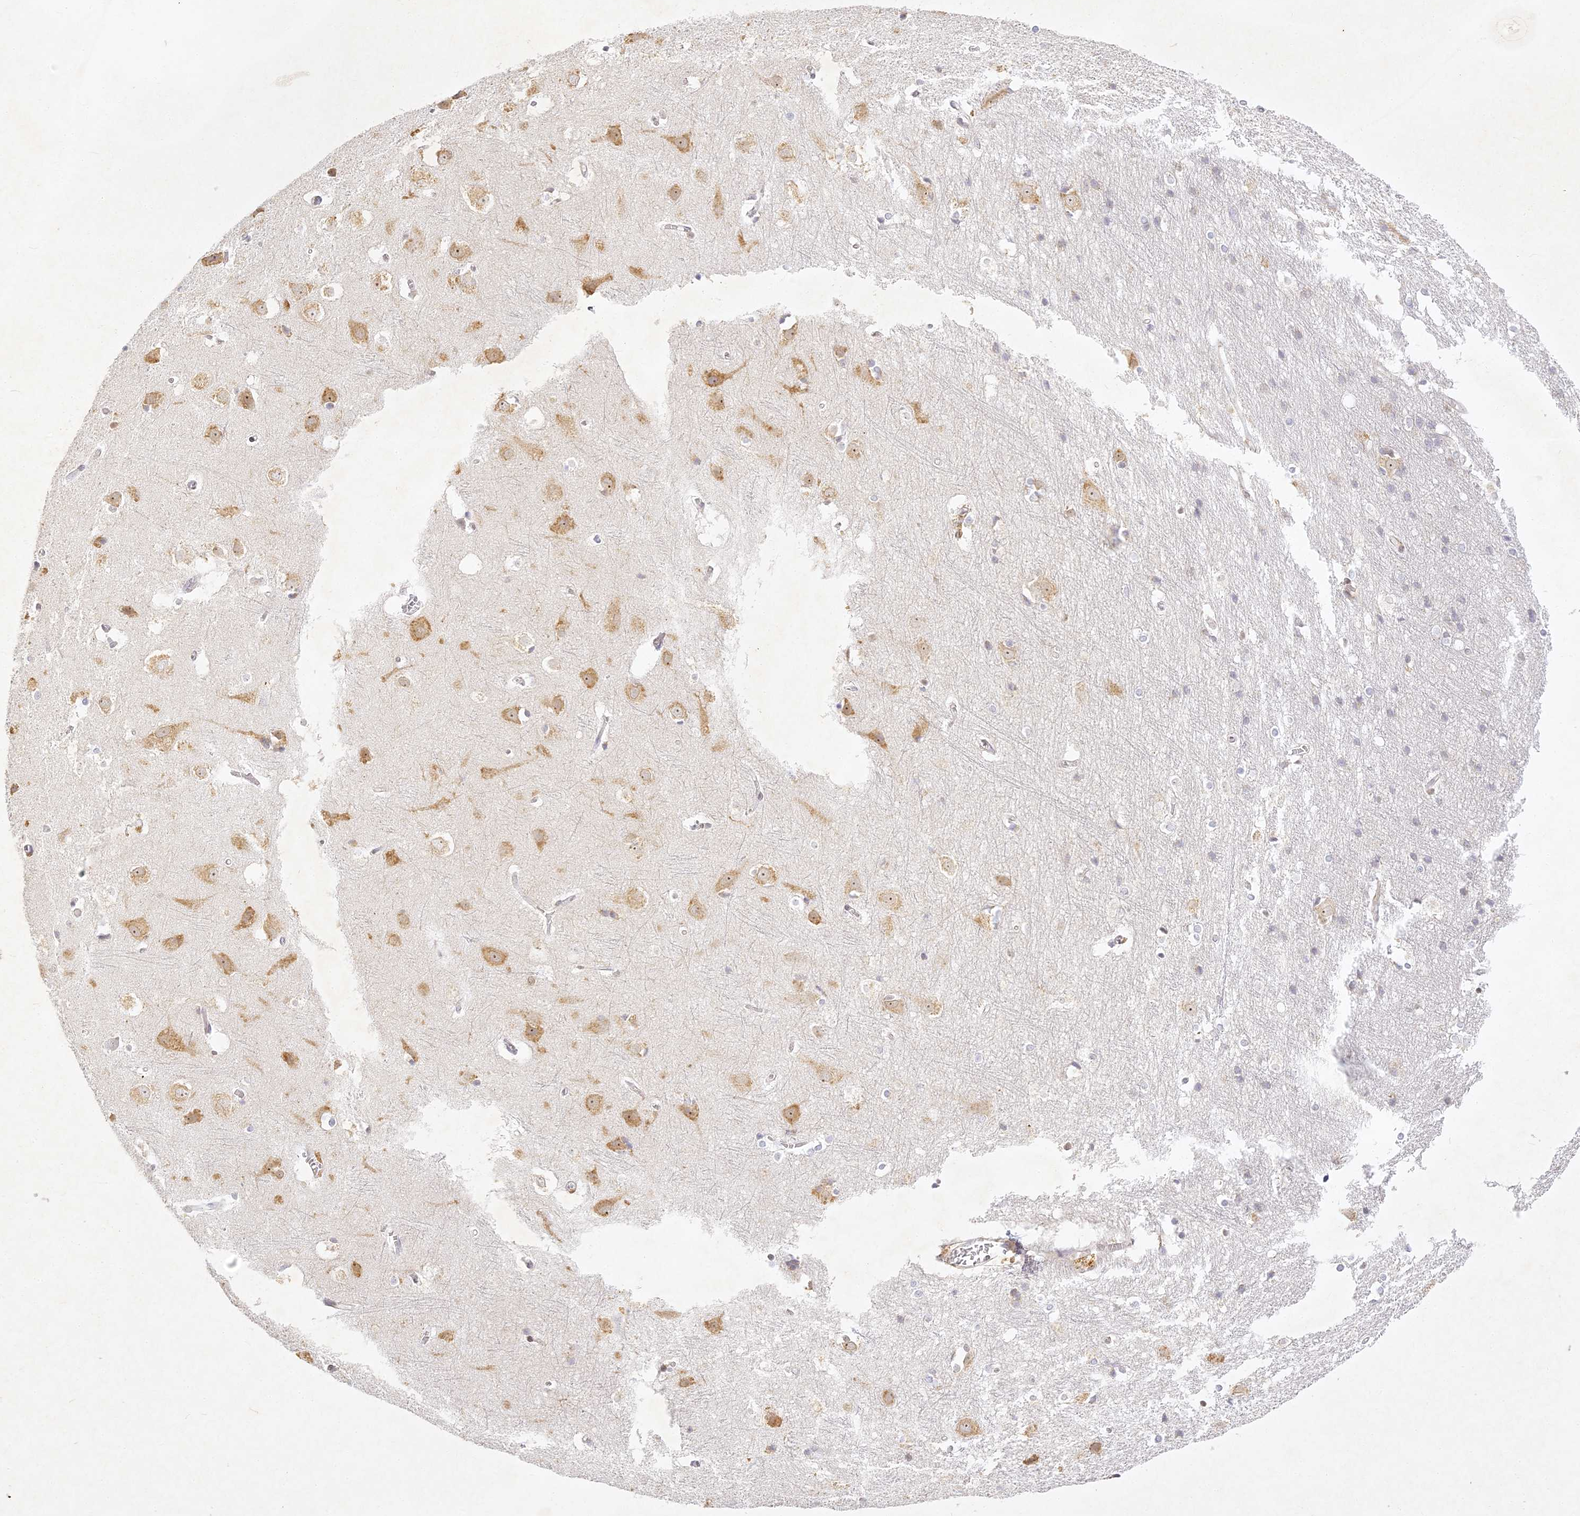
{"staining": {"intensity": "negative", "quantity": "none", "location": "none"}, "tissue": "cerebral cortex", "cell_type": "Endothelial cells", "image_type": "normal", "snomed": [{"axis": "morphology", "description": "Normal tissue, NOS"}, {"axis": "topography", "description": "Cerebral cortex"}], "caption": "Normal cerebral cortex was stained to show a protein in brown. There is no significant expression in endothelial cells. Brightfield microscopy of IHC stained with DAB (3,3'-diaminobenzidine) (brown) and hematoxylin (blue), captured at high magnification.", "gene": "SLC30A5", "patient": {"sex": "male", "age": 54}}